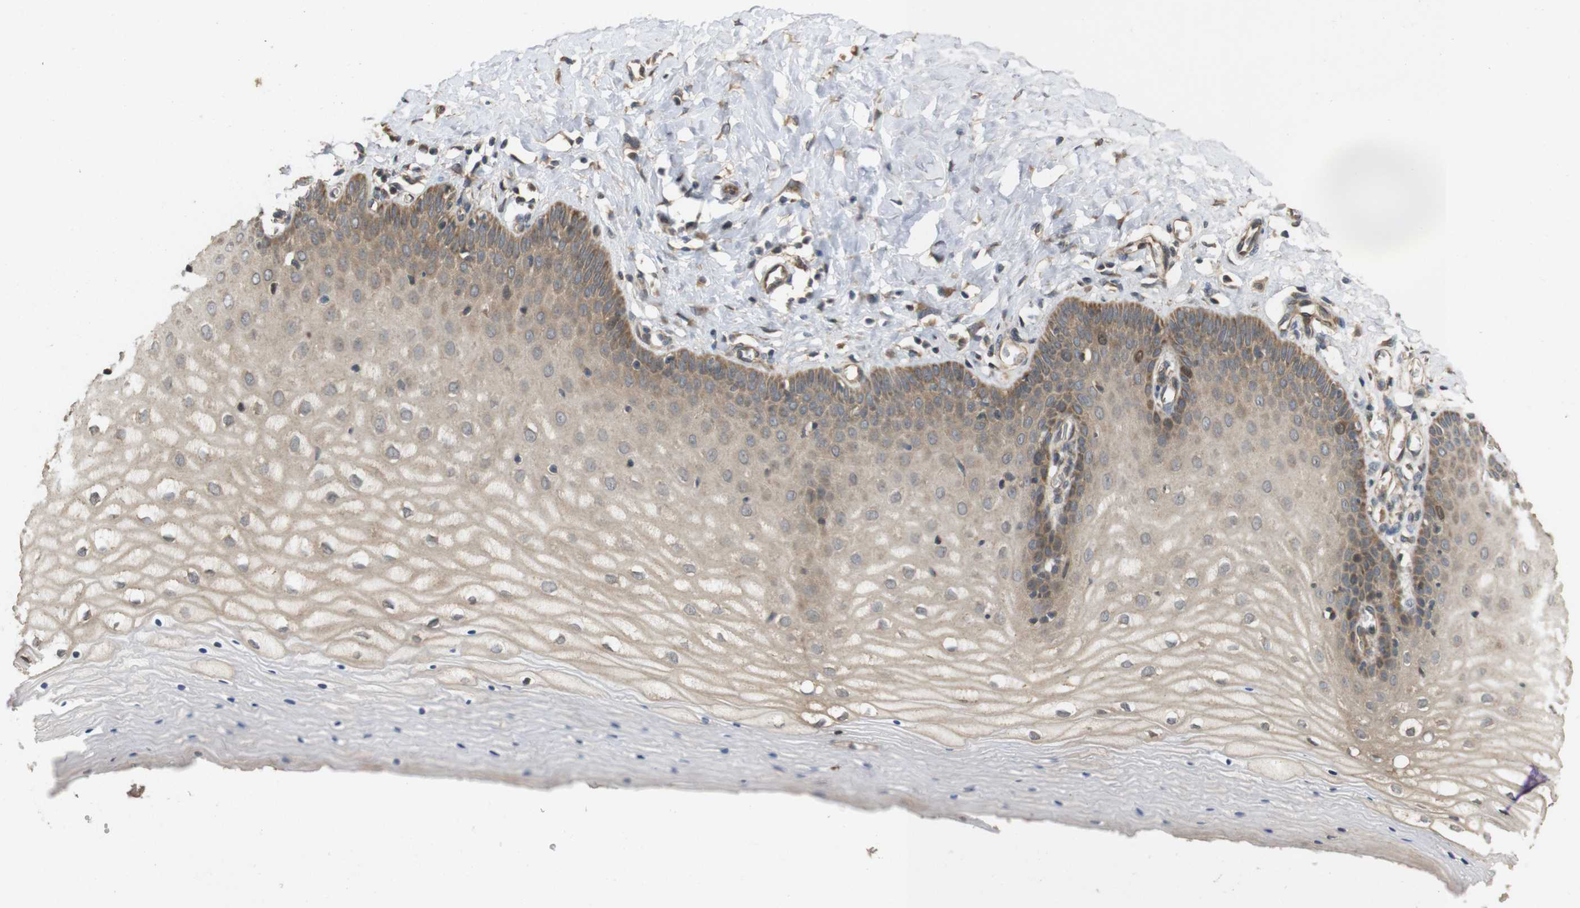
{"staining": {"intensity": "strong", "quantity": ">75%", "location": "cytoplasmic/membranous"}, "tissue": "cervix", "cell_type": "Glandular cells", "image_type": "normal", "snomed": [{"axis": "morphology", "description": "Normal tissue, NOS"}, {"axis": "topography", "description": "Cervix"}], "caption": "The micrograph exhibits a brown stain indicating the presence of a protein in the cytoplasmic/membranous of glandular cells in cervix.", "gene": "PCDHB10", "patient": {"sex": "female", "age": 55}}